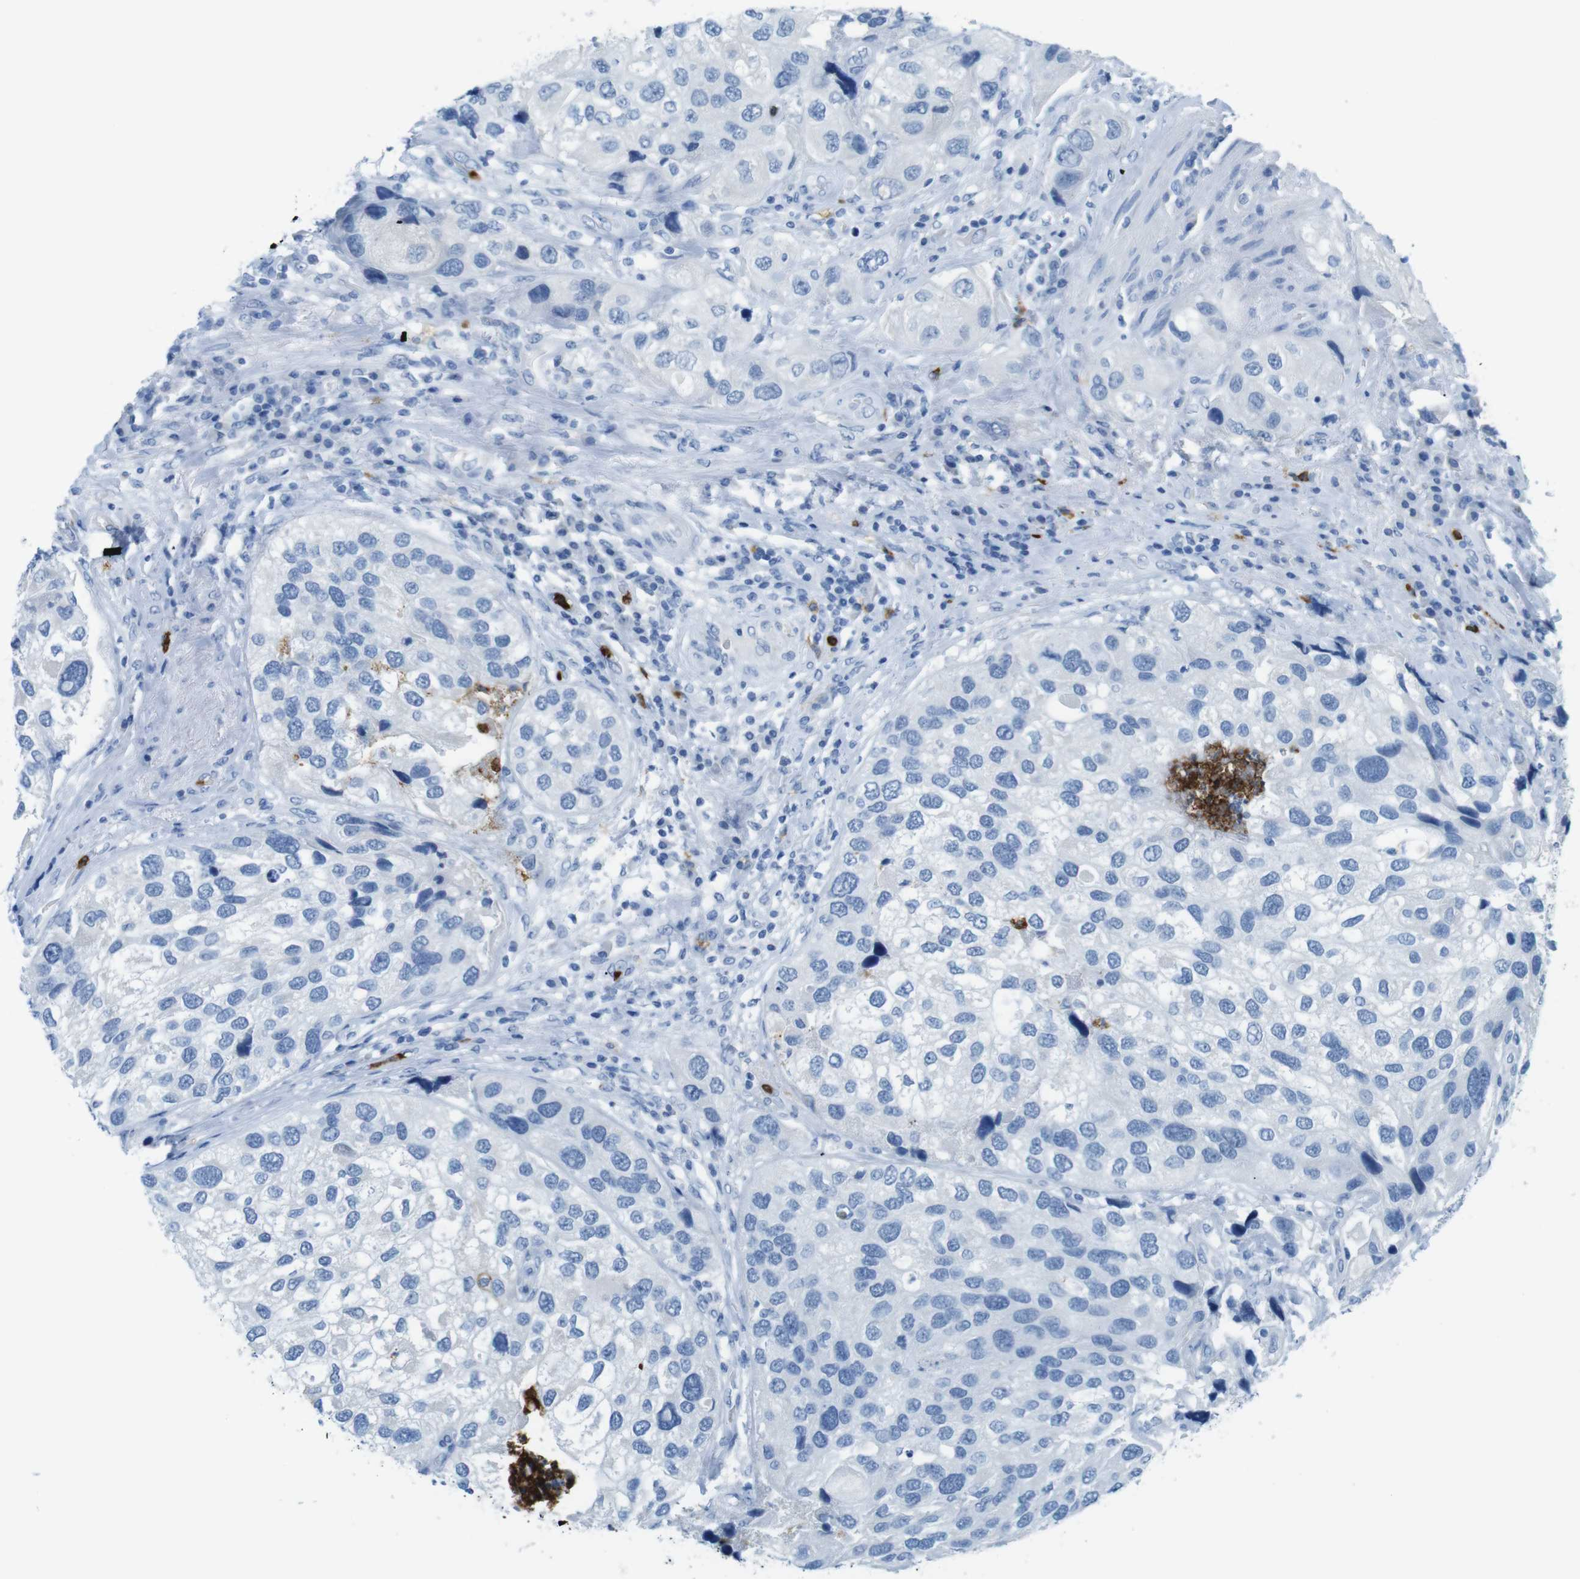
{"staining": {"intensity": "negative", "quantity": "none", "location": "none"}, "tissue": "urothelial cancer", "cell_type": "Tumor cells", "image_type": "cancer", "snomed": [{"axis": "morphology", "description": "Urothelial carcinoma, High grade"}, {"axis": "topography", "description": "Urinary bladder"}], "caption": "The photomicrograph shows no staining of tumor cells in urothelial cancer. Brightfield microscopy of immunohistochemistry (IHC) stained with DAB (brown) and hematoxylin (blue), captured at high magnification.", "gene": "MCEMP1", "patient": {"sex": "female", "age": 64}}